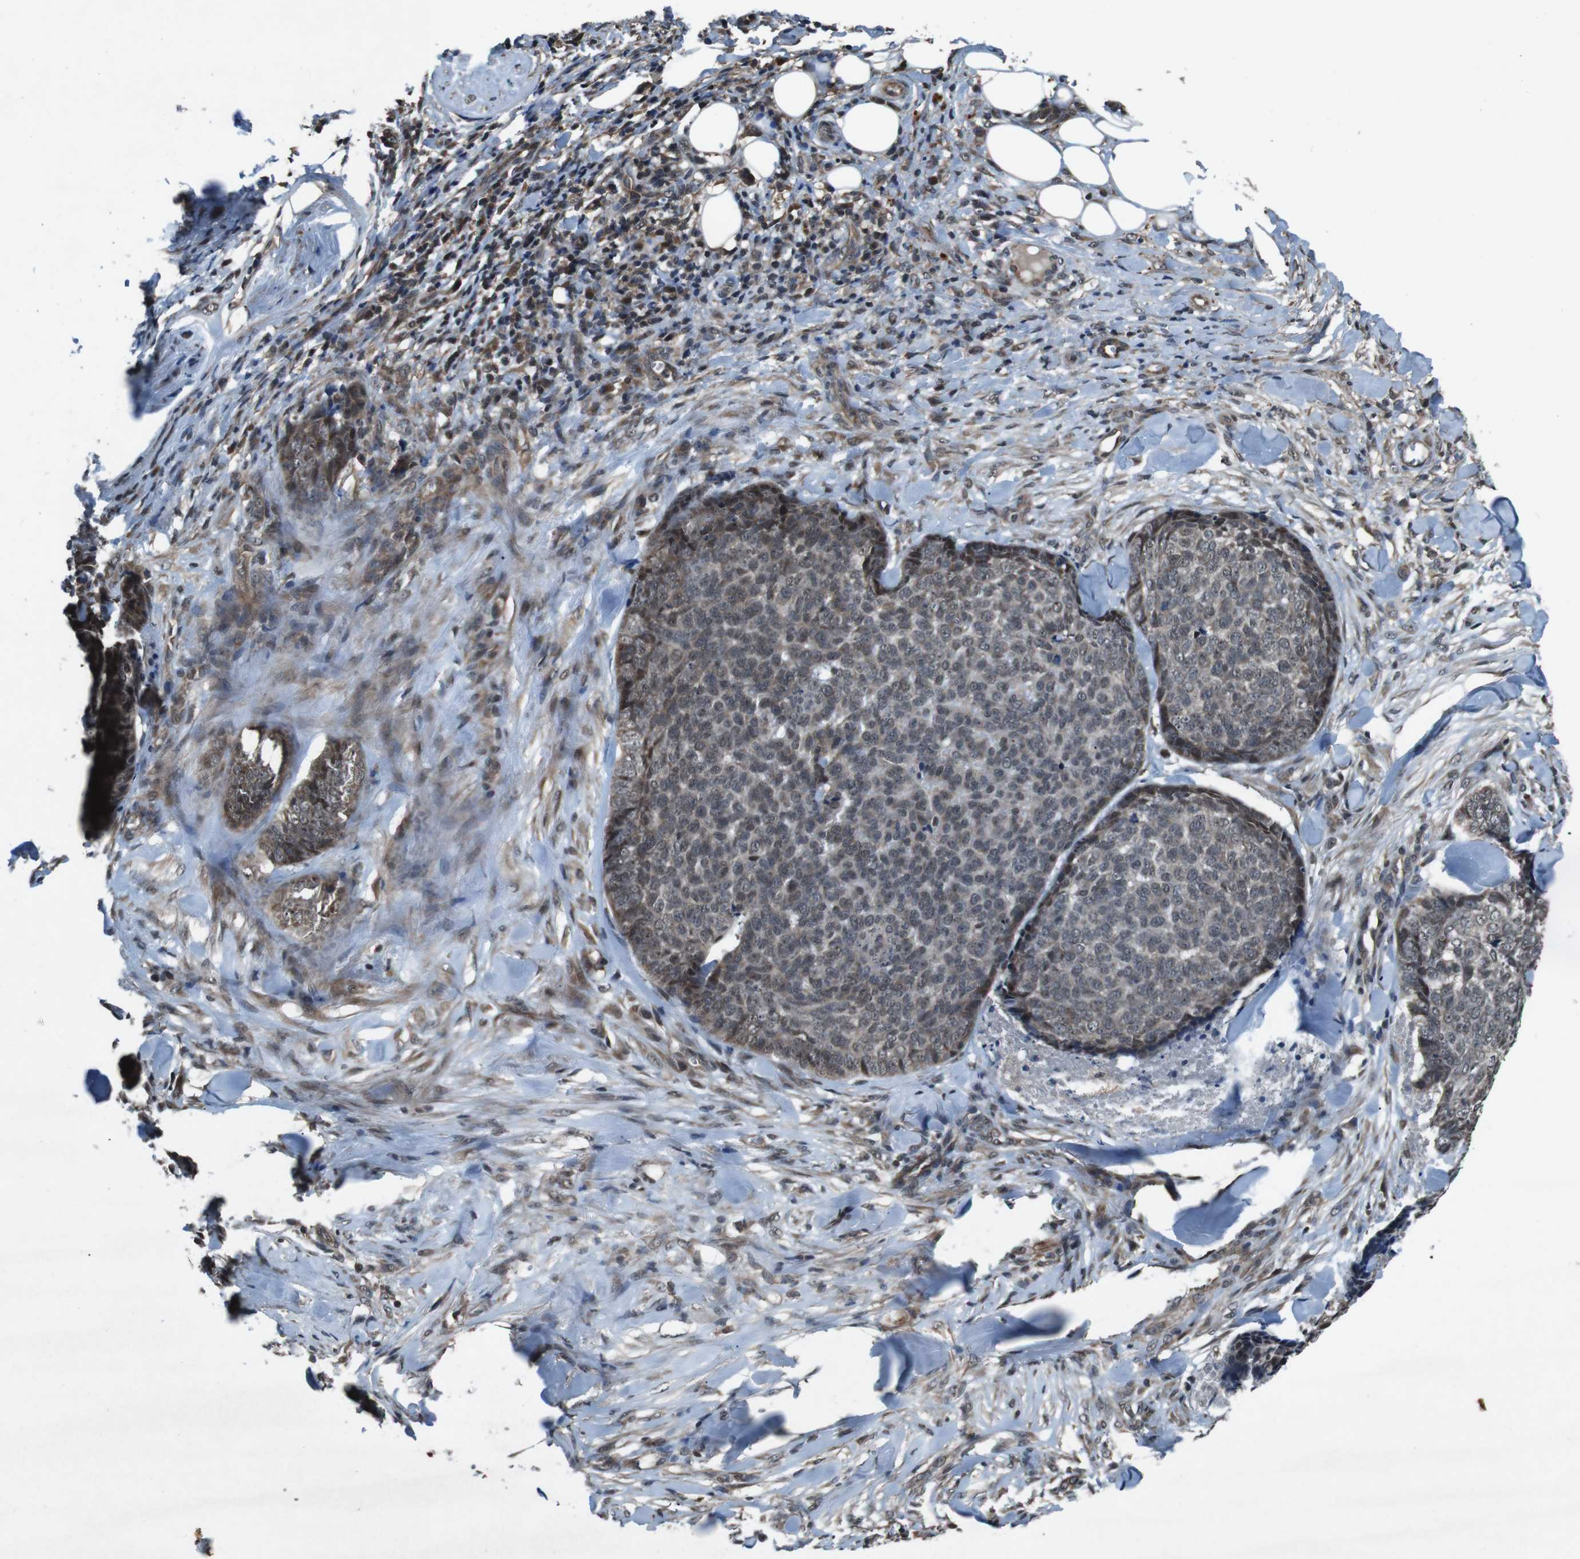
{"staining": {"intensity": "weak", "quantity": "25%-75%", "location": "nuclear"}, "tissue": "skin cancer", "cell_type": "Tumor cells", "image_type": "cancer", "snomed": [{"axis": "morphology", "description": "Basal cell carcinoma"}, {"axis": "topography", "description": "Skin"}], "caption": "High-power microscopy captured an immunohistochemistry (IHC) micrograph of skin cancer, revealing weak nuclear expression in about 25%-75% of tumor cells.", "gene": "SOCS1", "patient": {"sex": "male", "age": 84}}